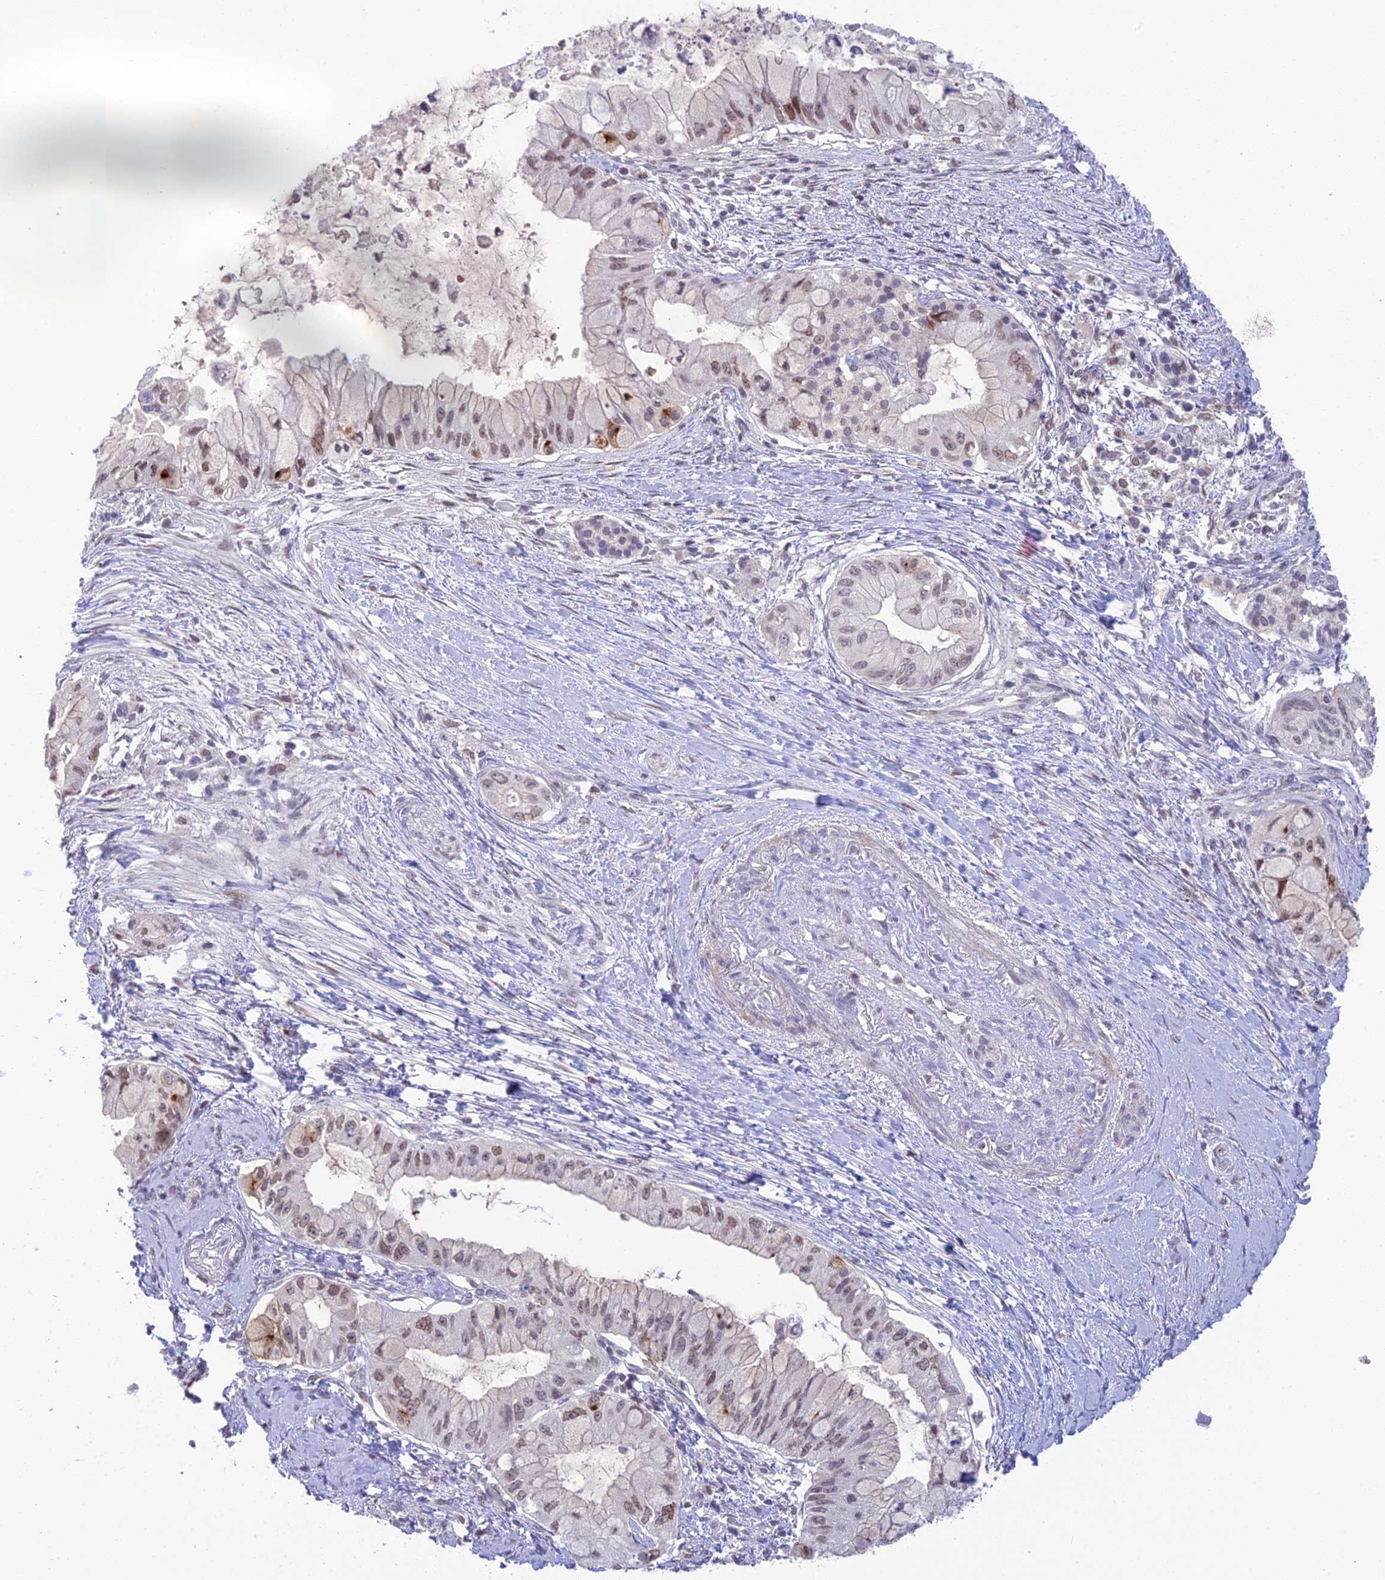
{"staining": {"intensity": "weak", "quantity": ">75%", "location": "nuclear"}, "tissue": "pancreatic cancer", "cell_type": "Tumor cells", "image_type": "cancer", "snomed": [{"axis": "morphology", "description": "Adenocarcinoma, NOS"}, {"axis": "topography", "description": "Pancreas"}], "caption": "Brown immunohistochemical staining in human pancreatic adenocarcinoma reveals weak nuclear expression in approximately >75% of tumor cells.", "gene": "BMT2", "patient": {"sex": "male", "age": 48}}